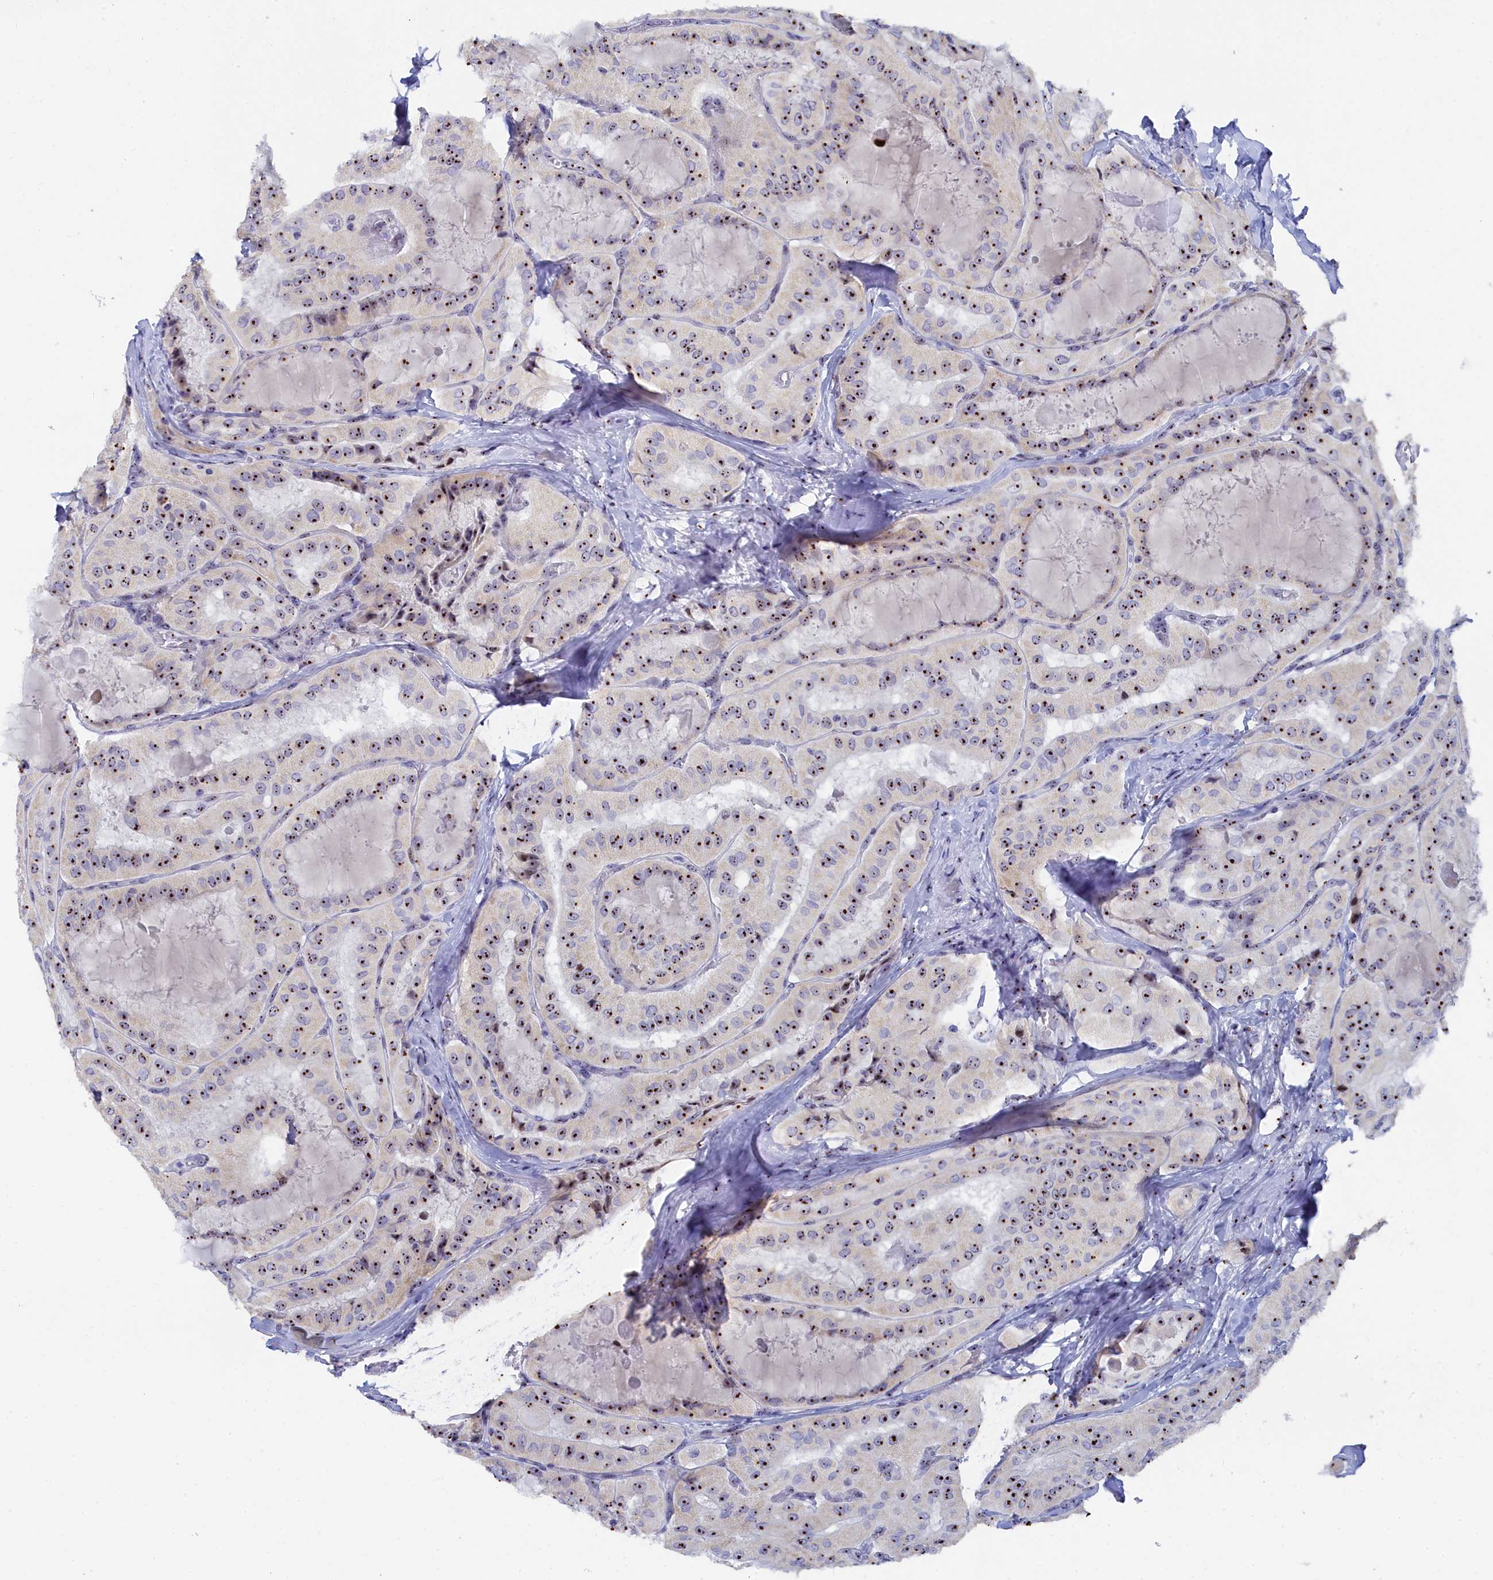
{"staining": {"intensity": "strong", "quantity": ">75%", "location": "nuclear"}, "tissue": "thyroid cancer", "cell_type": "Tumor cells", "image_type": "cancer", "snomed": [{"axis": "morphology", "description": "Normal tissue, NOS"}, {"axis": "morphology", "description": "Papillary adenocarcinoma, NOS"}, {"axis": "topography", "description": "Thyroid gland"}], "caption": "Immunohistochemical staining of thyroid cancer demonstrates high levels of strong nuclear expression in about >75% of tumor cells. (DAB IHC with brightfield microscopy, high magnification).", "gene": "RSL1D1", "patient": {"sex": "female", "age": 59}}